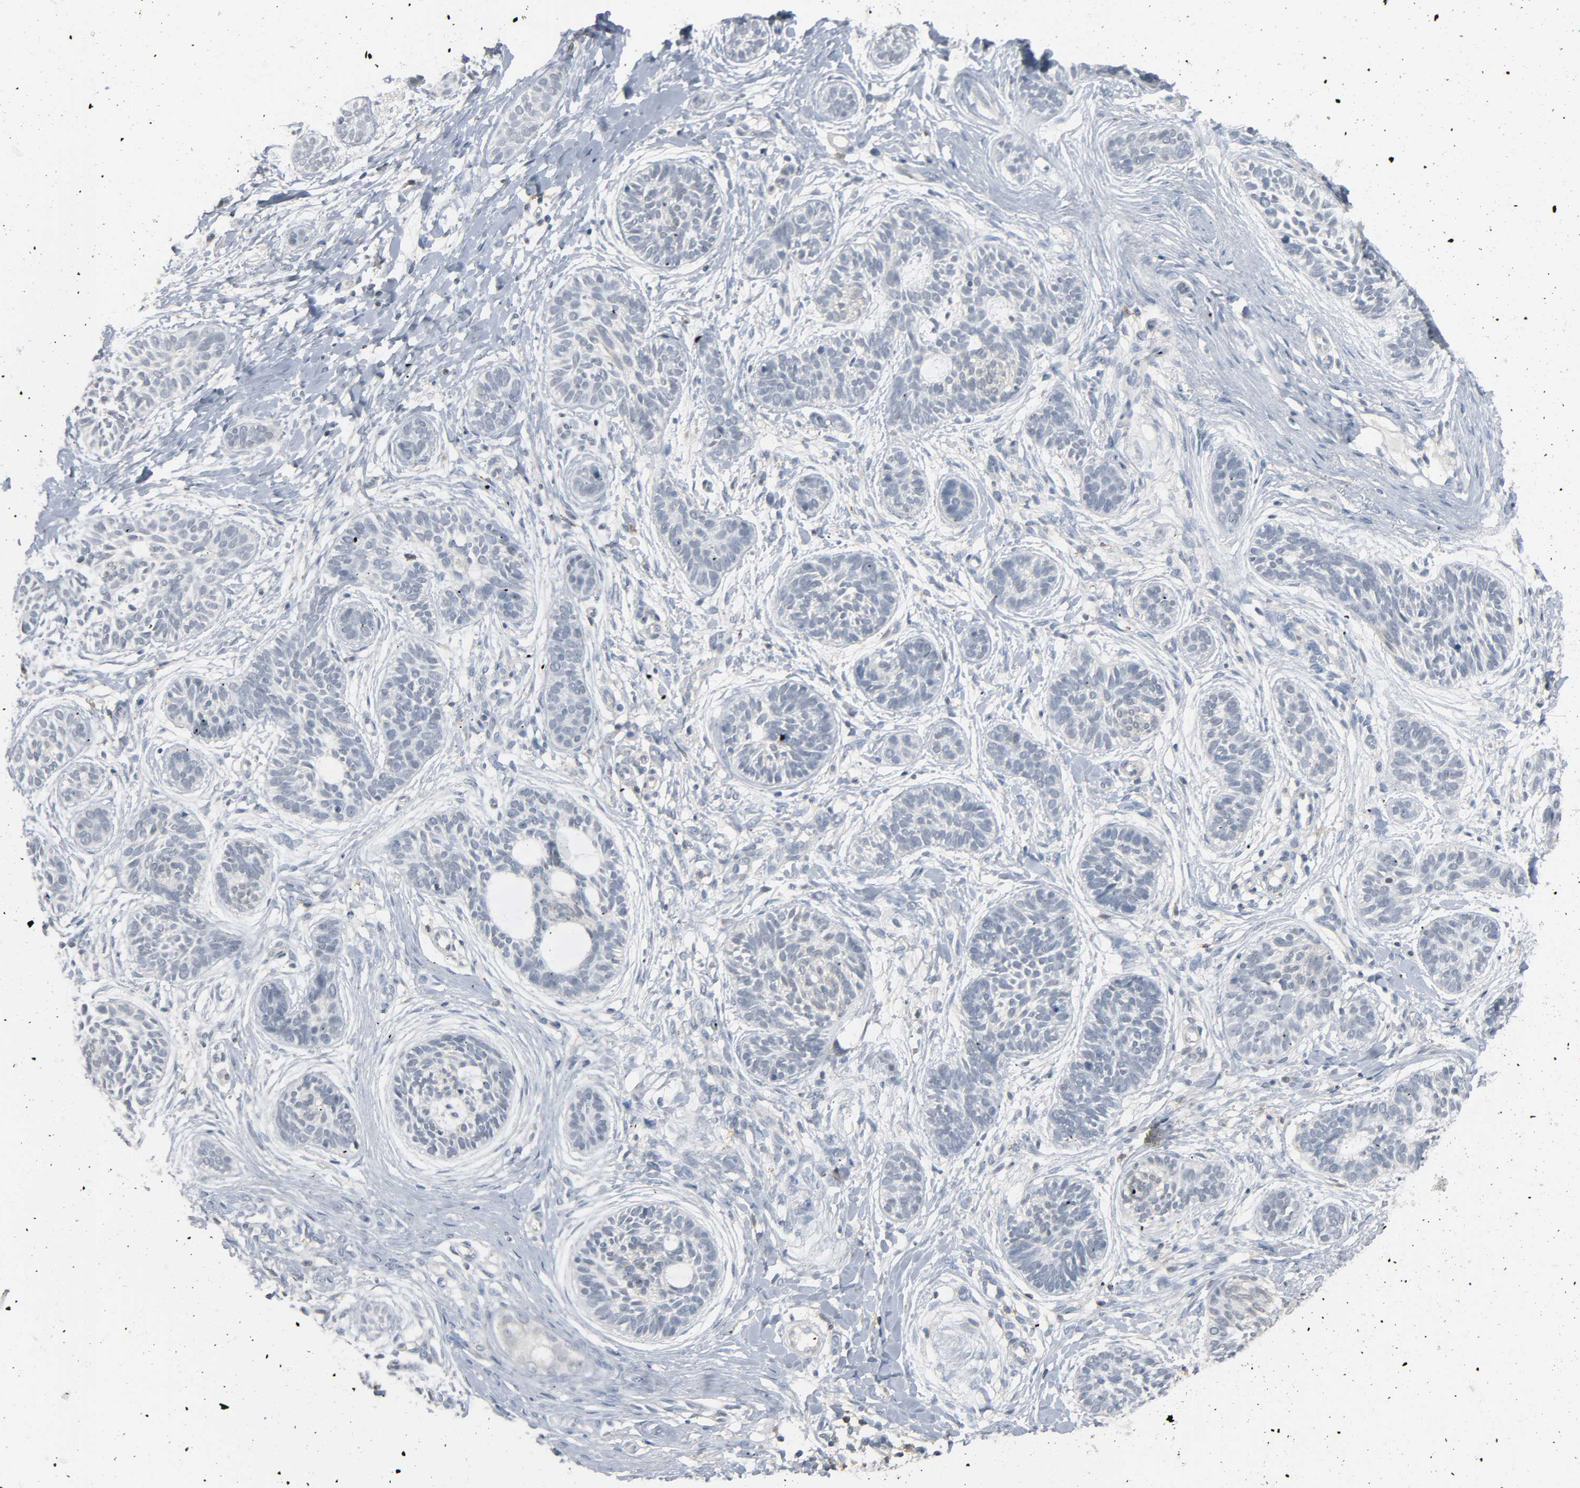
{"staining": {"intensity": "negative", "quantity": "none", "location": "none"}, "tissue": "skin cancer", "cell_type": "Tumor cells", "image_type": "cancer", "snomed": [{"axis": "morphology", "description": "Normal tissue, NOS"}, {"axis": "morphology", "description": "Basal cell carcinoma"}, {"axis": "topography", "description": "Skin"}], "caption": "There is no significant staining in tumor cells of basal cell carcinoma (skin). Nuclei are stained in blue.", "gene": "CD4", "patient": {"sex": "male", "age": 63}}